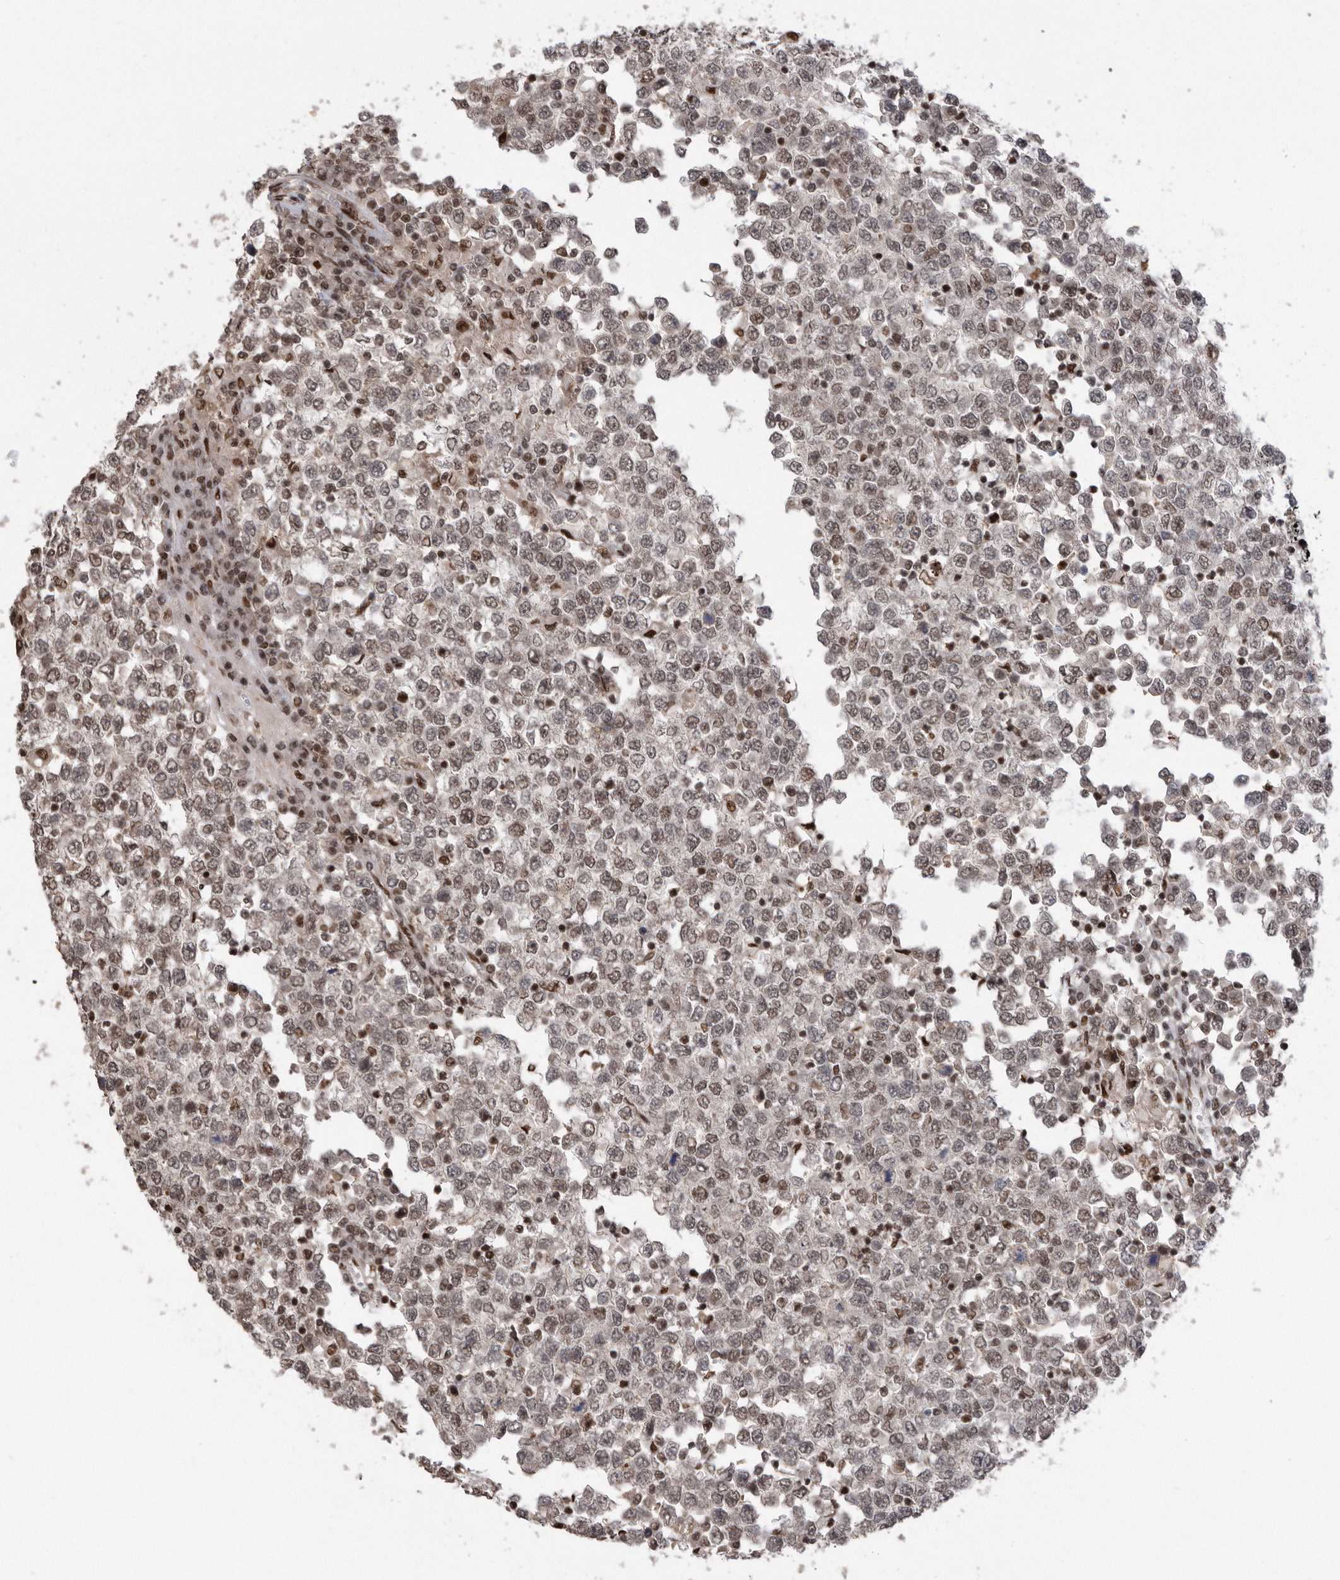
{"staining": {"intensity": "weak", "quantity": ">75%", "location": "nuclear"}, "tissue": "testis cancer", "cell_type": "Tumor cells", "image_type": "cancer", "snomed": [{"axis": "morphology", "description": "Seminoma, NOS"}, {"axis": "topography", "description": "Testis"}], "caption": "High-power microscopy captured an IHC micrograph of testis cancer, revealing weak nuclear expression in about >75% of tumor cells. Immunohistochemistry (ihc) stains the protein of interest in brown and the nuclei are stained blue.", "gene": "TDRD3", "patient": {"sex": "male", "age": 65}}